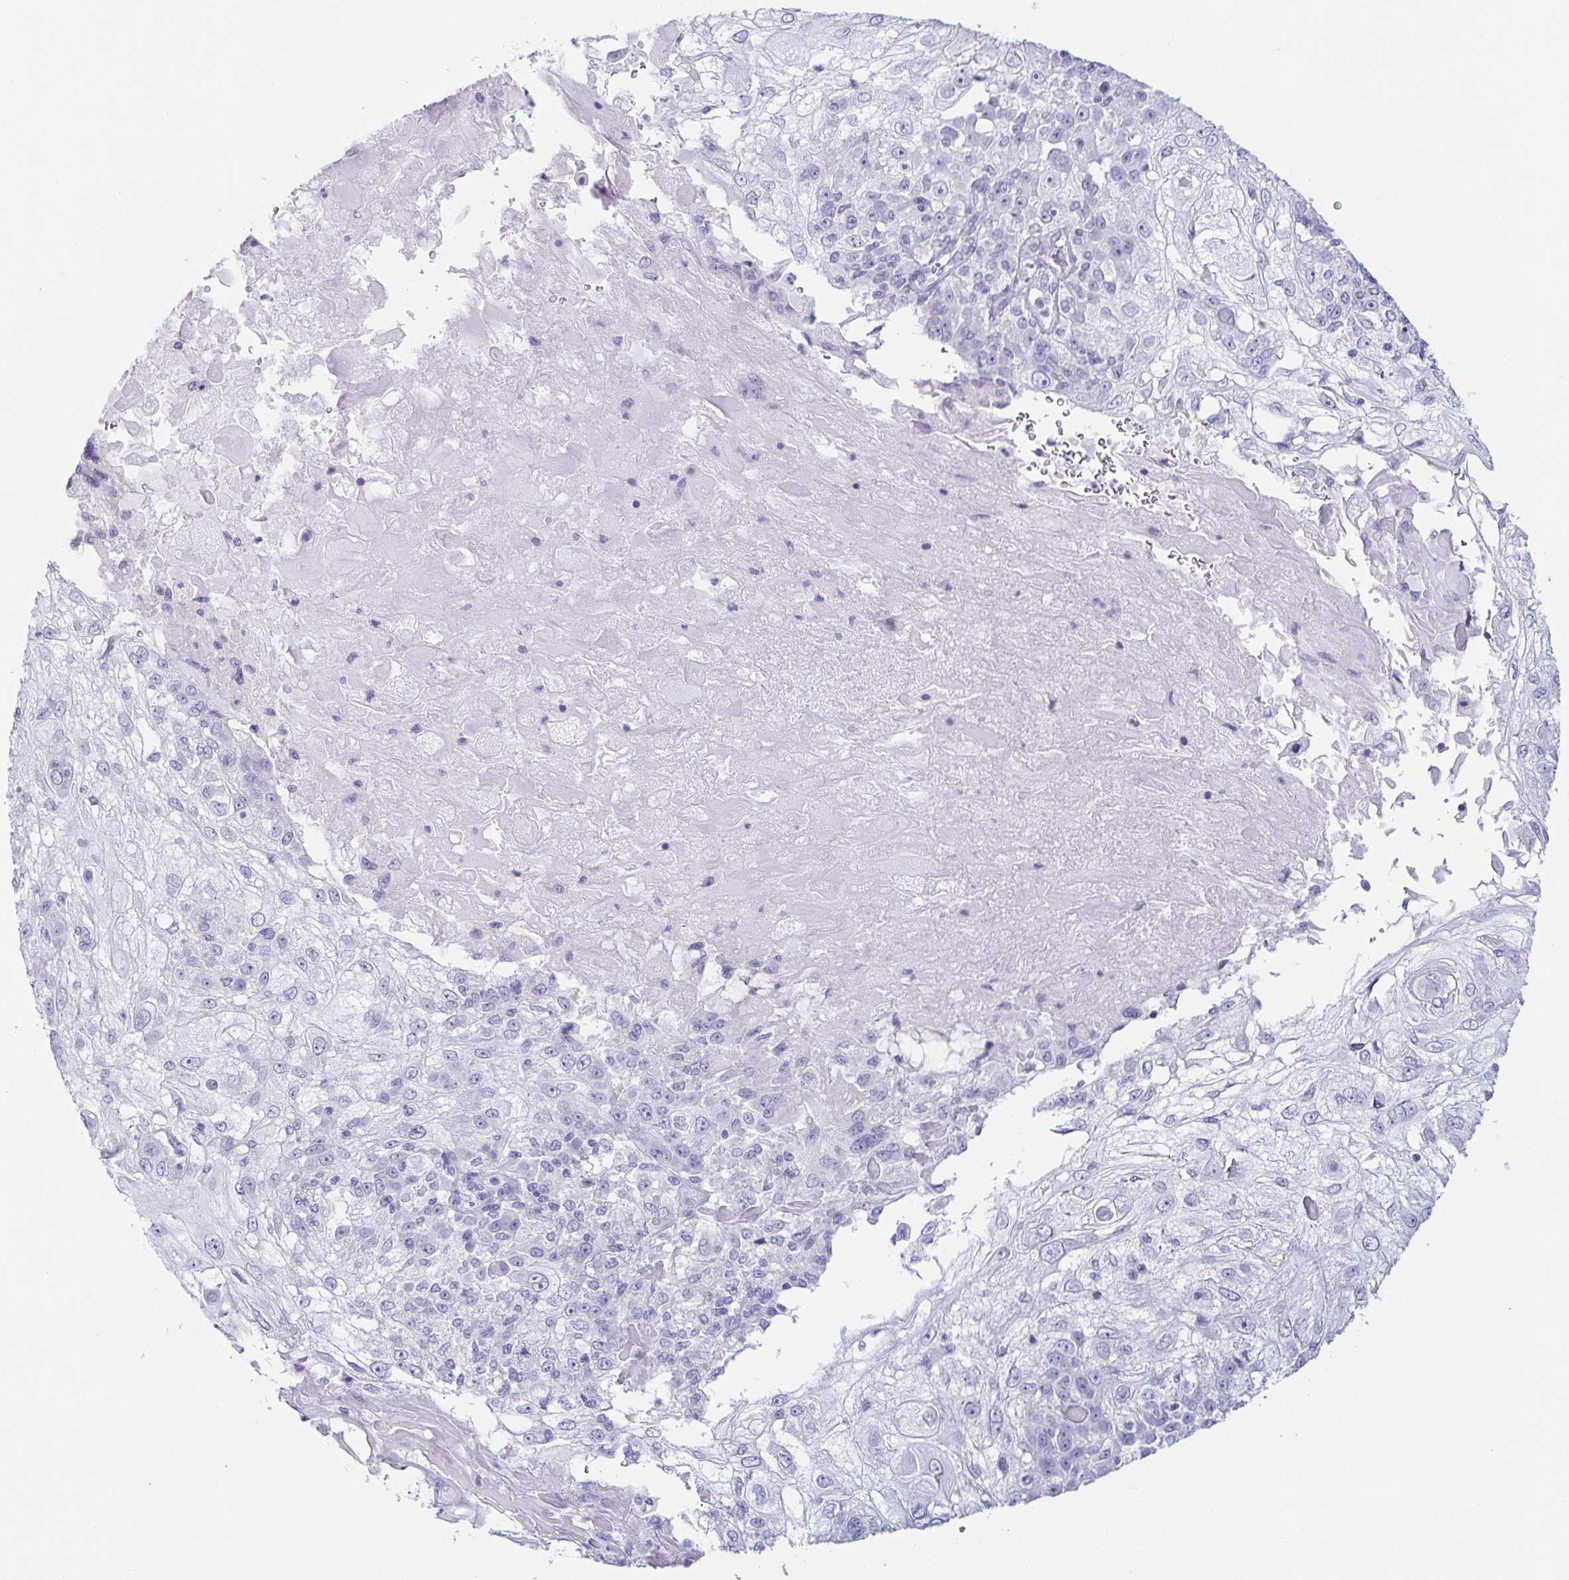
{"staining": {"intensity": "negative", "quantity": "none", "location": "none"}, "tissue": "skin cancer", "cell_type": "Tumor cells", "image_type": "cancer", "snomed": [{"axis": "morphology", "description": "Normal tissue, NOS"}, {"axis": "morphology", "description": "Squamous cell carcinoma, NOS"}, {"axis": "topography", "description": "Skin"}], "caption": "Immunohistochemistry (IHC) of human skin cancer shows no staining in tumor cells.", "gene": "PRR27", "patient": {"sex": "female", "age": 83}}